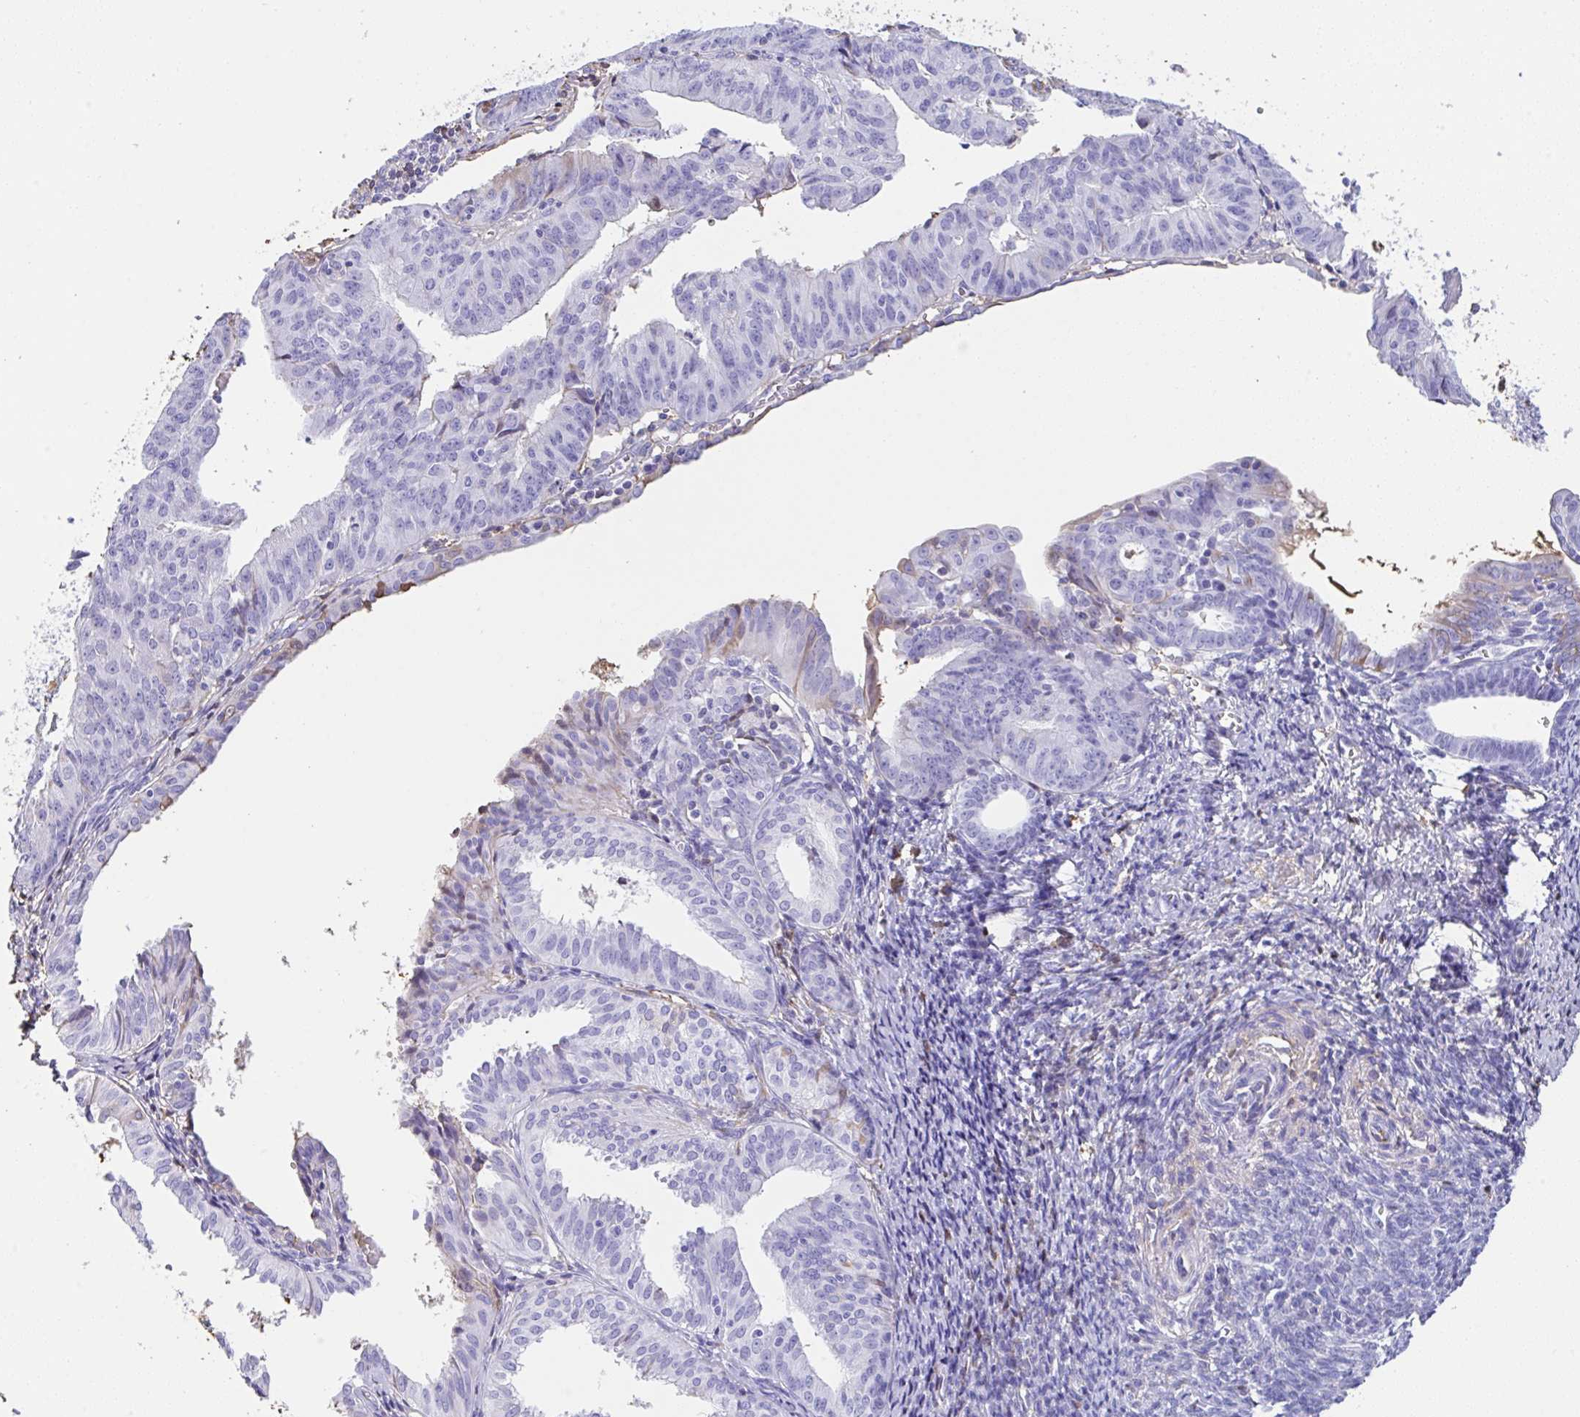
{"staining": {"intensity": "negative", "quantity": "none", "location": "none"}, "tissue": "endometrial cancer", "cell_type": "Tumor cells", "image_type": "cancer", "snomed": [{"axis": "morphology", "description": "Adenocarcinoma, NOS"}, {"axis": "topography", "description": "Endometrium"}], "caption": "DAB immunohistochemical staining of human endometrial cancer exhibits no significant expression in tumor cells. (DAB immunohistochemistry, high magnification).", "gene": "HOXC12", "patient": {"sex": "female", "age": 56}}